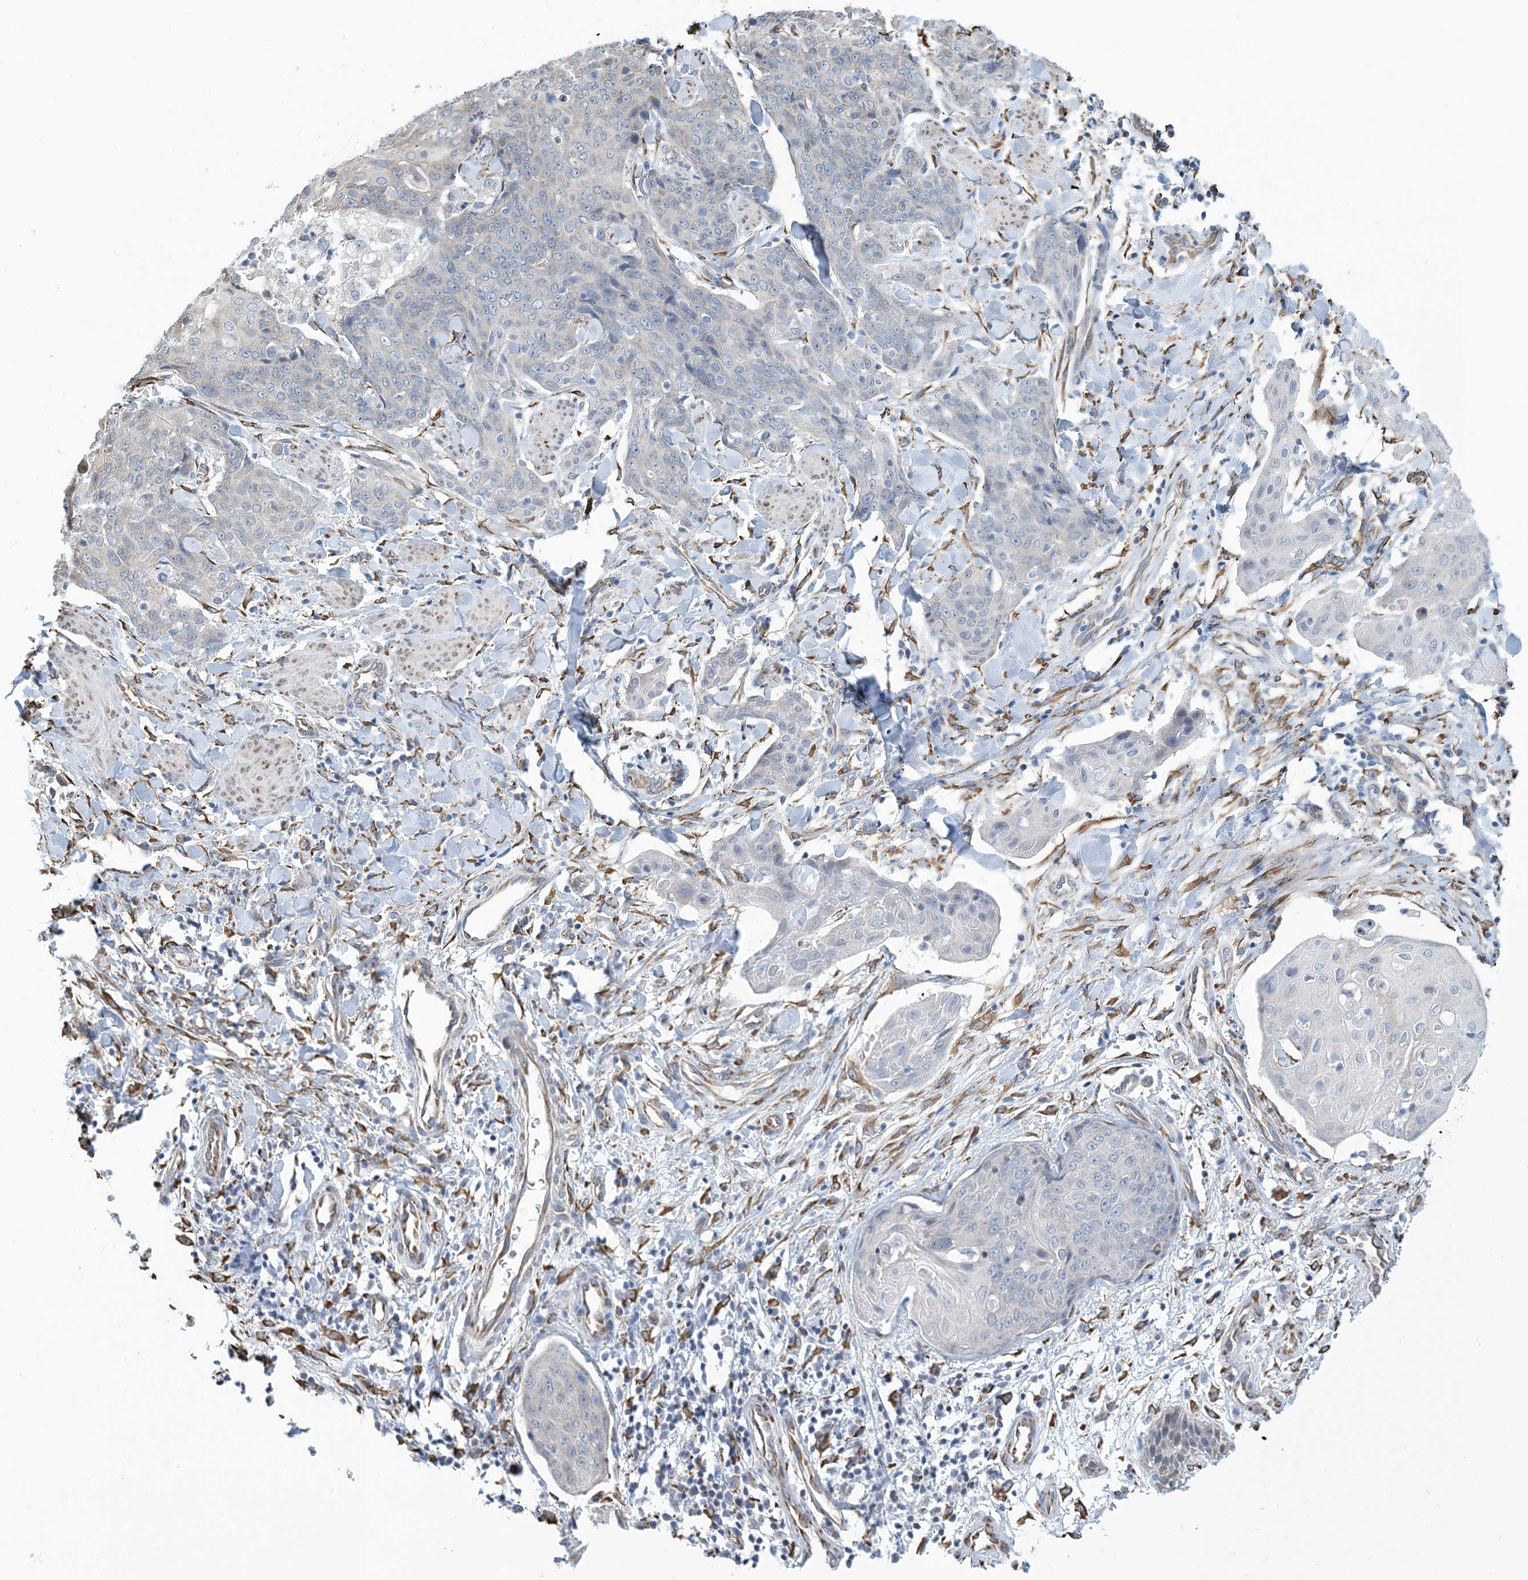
{"staining": {"intensity": "negative", "quantity": "none", "location": "none"}, "tissue": "skin cancer", "cell_type": "Tumor cells", "image_type": "cancer", "snomed": [{"axis": "morphology", "description": "Squamous cell carcinoma, NOS"}, {"axis": "topography", "description": "Skin"}, {"axis": "topography", "description": "Vulva"}], "caption": "IHC of human skin cancer (squamous cell carcinoma) shows no staining in tumor cells. (DAB (3,3'-diaminobenzidine) IHC with hematoxylin counter stain).", "gene": "CCDC14", "patient": {"sex": "female", "age": 85}}